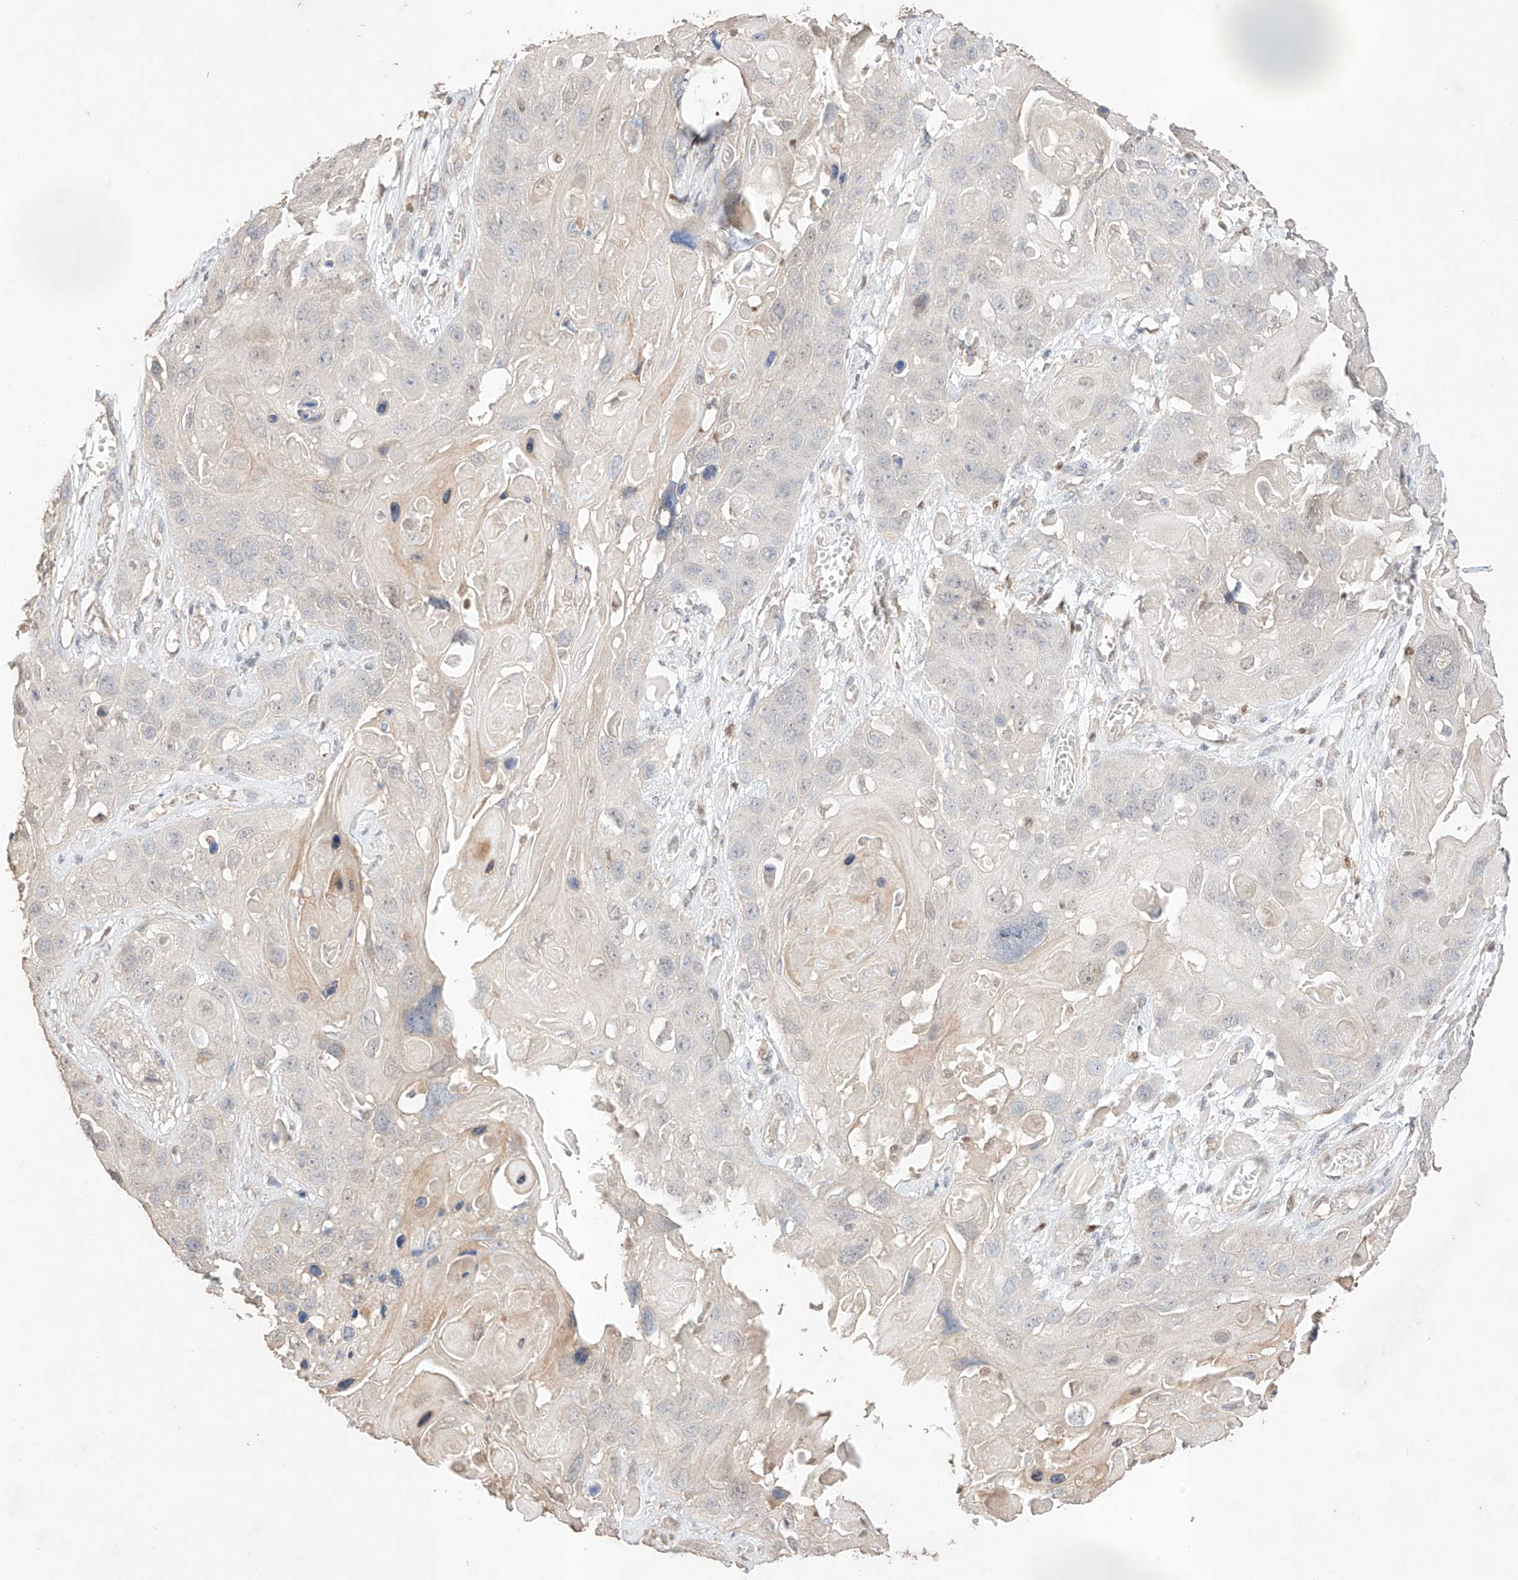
{"staining": {"intensity": "negative", "quantity": "none", "location": "none"}, "tissue": "skin cancer", "cell_type": "Tumor cells", "image_type": "cancer", "snomed": [{"axis": "morphology", "description": "Squamous cell carcinoma, NOS"}, {"axis": "topography", "description": "Skin"}], "caption": "DAB (3,3'-diaminobenzidine) immunohistochemical staining of human skin squamous cell carcinoma demonstrates no significant staining in tumor cells.", "gene": "APIP", "patient": {"sex": "male", "age": 55}}